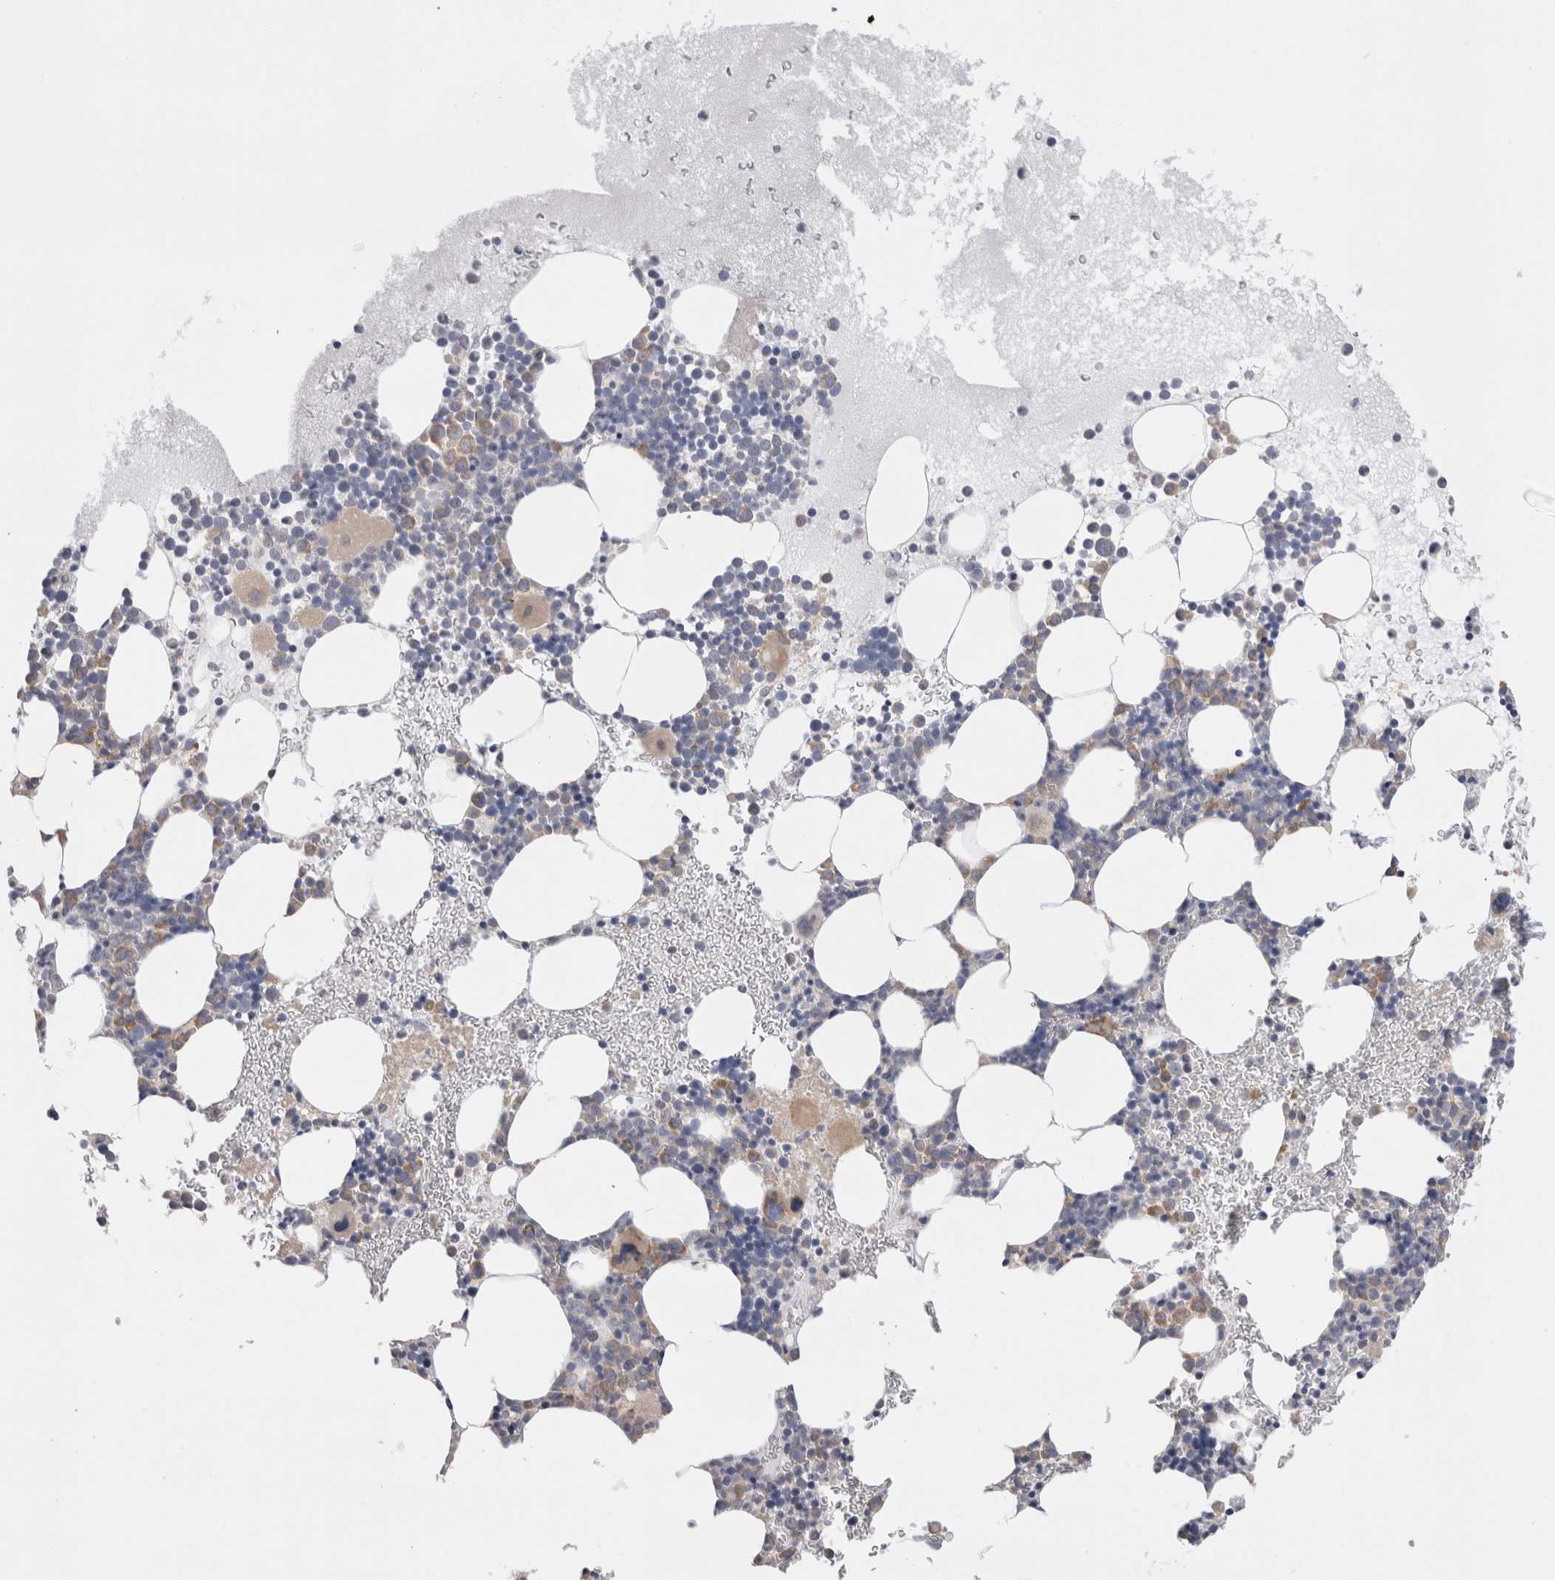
{"staining": {"intensity": "weak", "quantity": "<25%", "location": "cytoplasmic/membranous"}, "tissue": "bone marrow", "cell_type": "Hematopoietic cells", "image_type": "normal", "snomed": [{"axis": "morphology", "description": "Normal tissue, NOS"}, {"axis": "morphology", "description": "Inflammation, NOS"}, {"axis": "topography", "description": "Bone marrow"}], "caption": "High power microscopy histopathology image of an immunohistochemistry photomicrograph of benign bone marrow, revealing no significant positivity in hematopoietic cells.", "gene": "VCPIP1", "patient": {"sex": "female", "age": 45}}